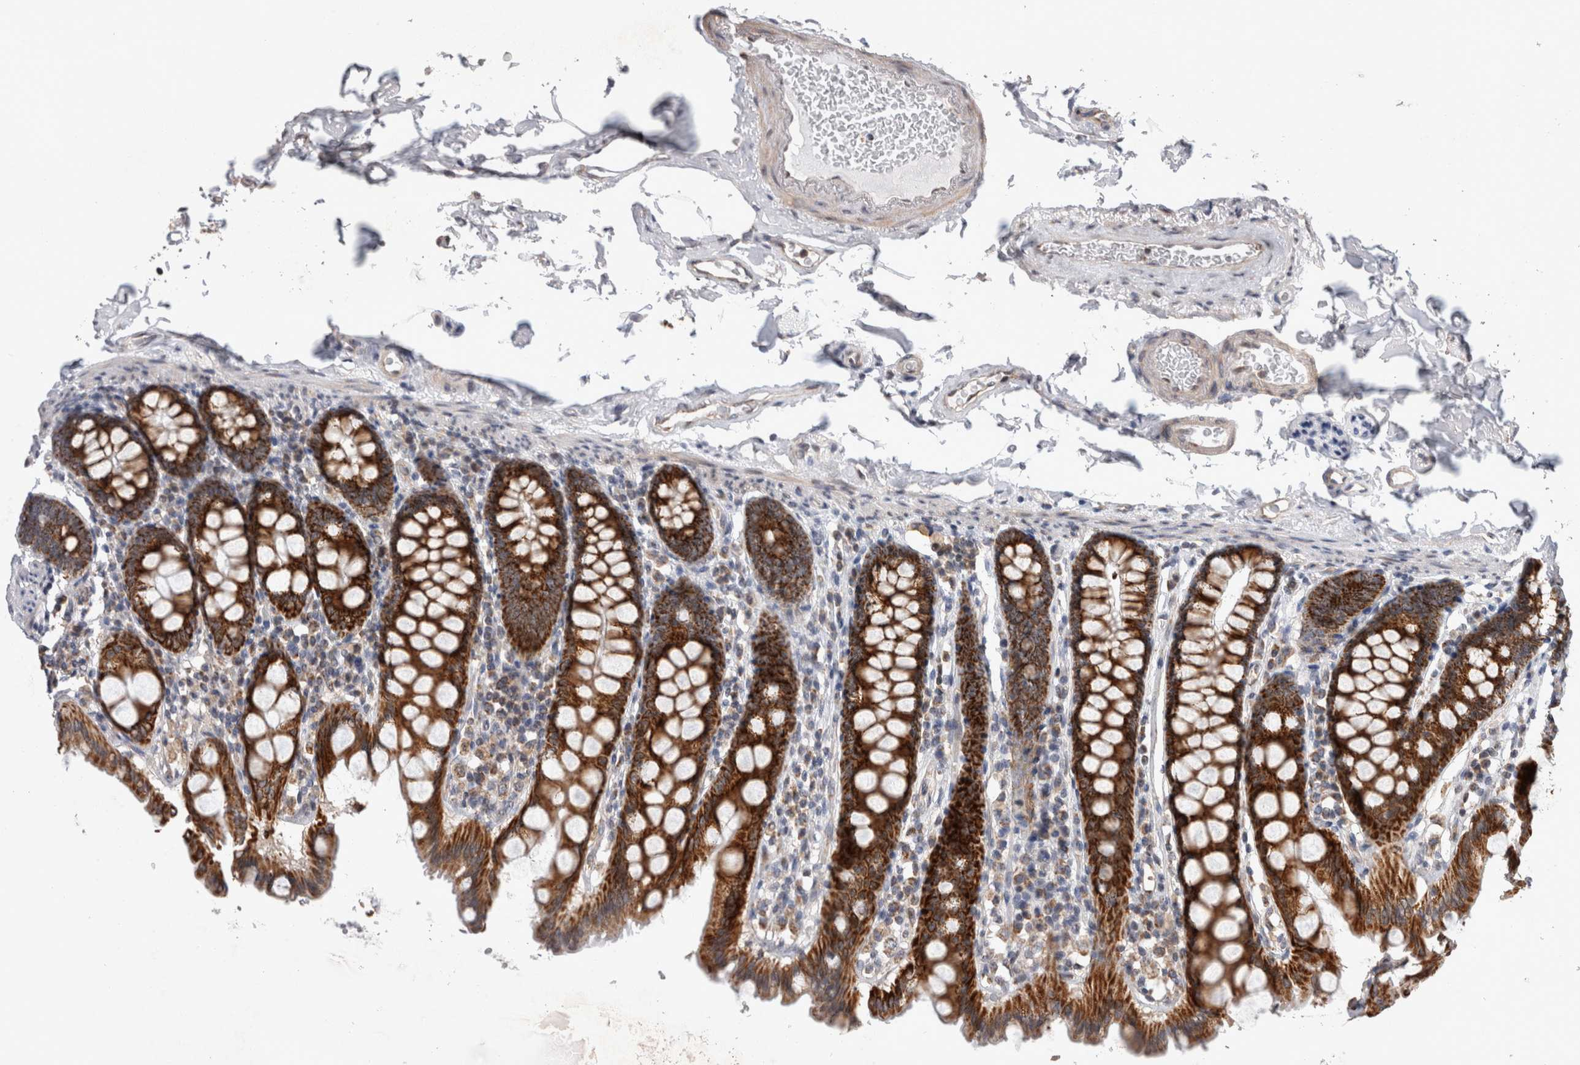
{"staining": {"intensity": "weak", "quantity": ">75%", "location": "cytoplasmic/membranous"}, "tissue": "colon", "cell_type": "Endothelial cells", "image_type": "normal", "snomed": [{"axis": "morphology", "description": "Normal tissue, NOS"}, {"axis": "topography", "description": "Colon"}, {"axis": "topography", "description": "Peripheral nerve tissue"}], "caption": "Immunohistochemistry staining of normal colon, which displays low levels of weak cytoplasmic/membranous staining in about >75% of endothelial cells indicating weak cytoplasmic/membranous protein positivity. The staining was performed using DAB (brown) for protein detection and nuclei were counterstained in hematoxylin (blue).", "gene": "MRPL37", "patient": {"sex": "female", "age": 61}}